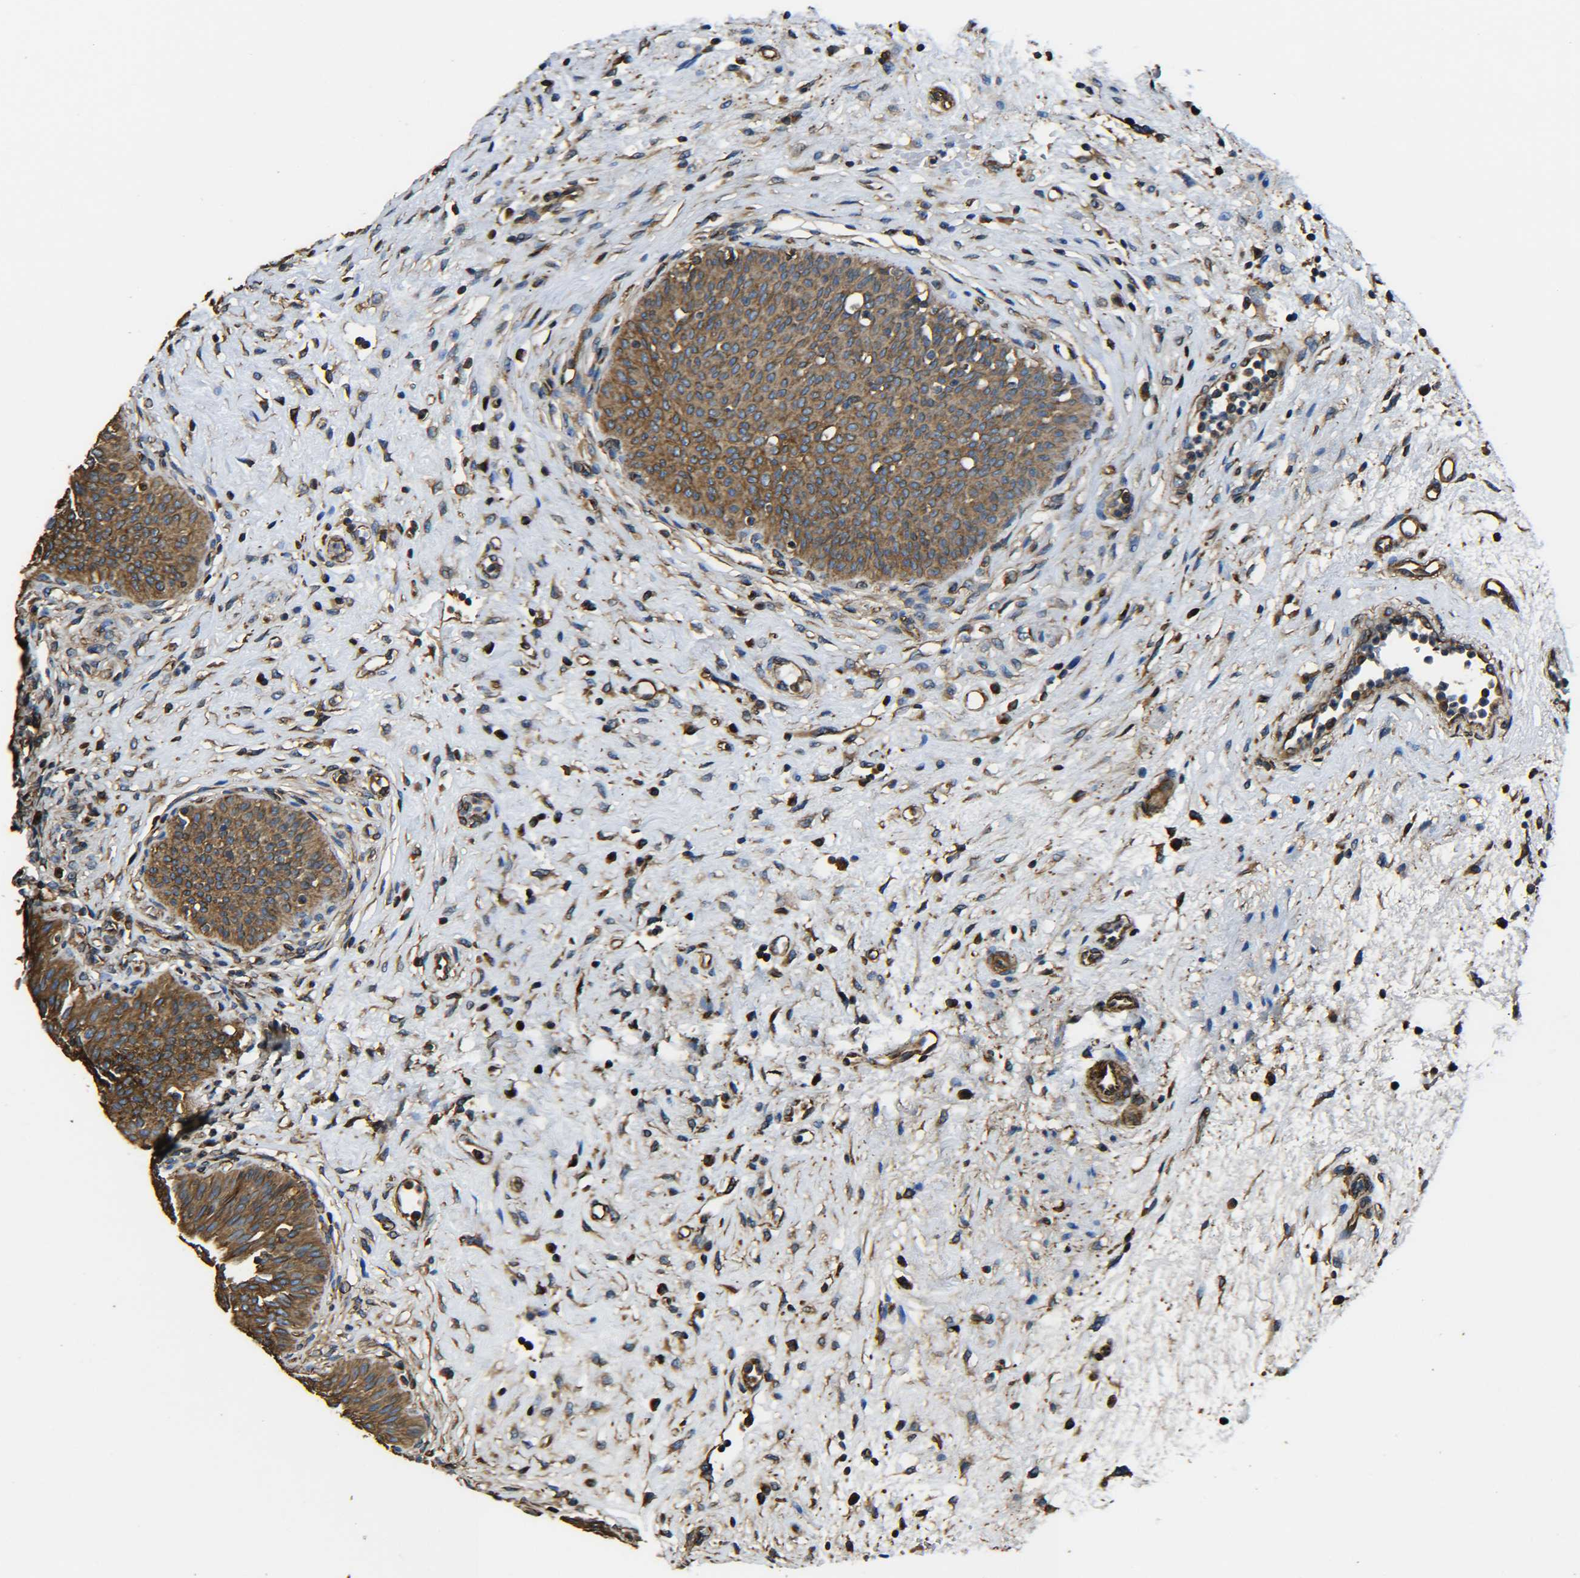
{"staining": {"intensity": "moderate", "quantity": ">75%", "location": "cytoplasmic/membranous"}, "tissue": "urinary bladder", "cell_type": "Urothelial cells", "image_type": "normal", "snomed": [{"axis": "morphology", "description": "Normal tissue, NOS"}, {"axis": "topography", "description": "Urinary bladder"}], "caption": "A photomicrograph of urinary bladder stained for a protein shows moderate cytoplasmic/membranous brown staining in urothelial cells. (DAB (3,3'-diaminobenzidine) IHC with brightfield microscopy, high magnification).", "gene": "TUBB", "patient": {"sex": "male", "age": 46}}